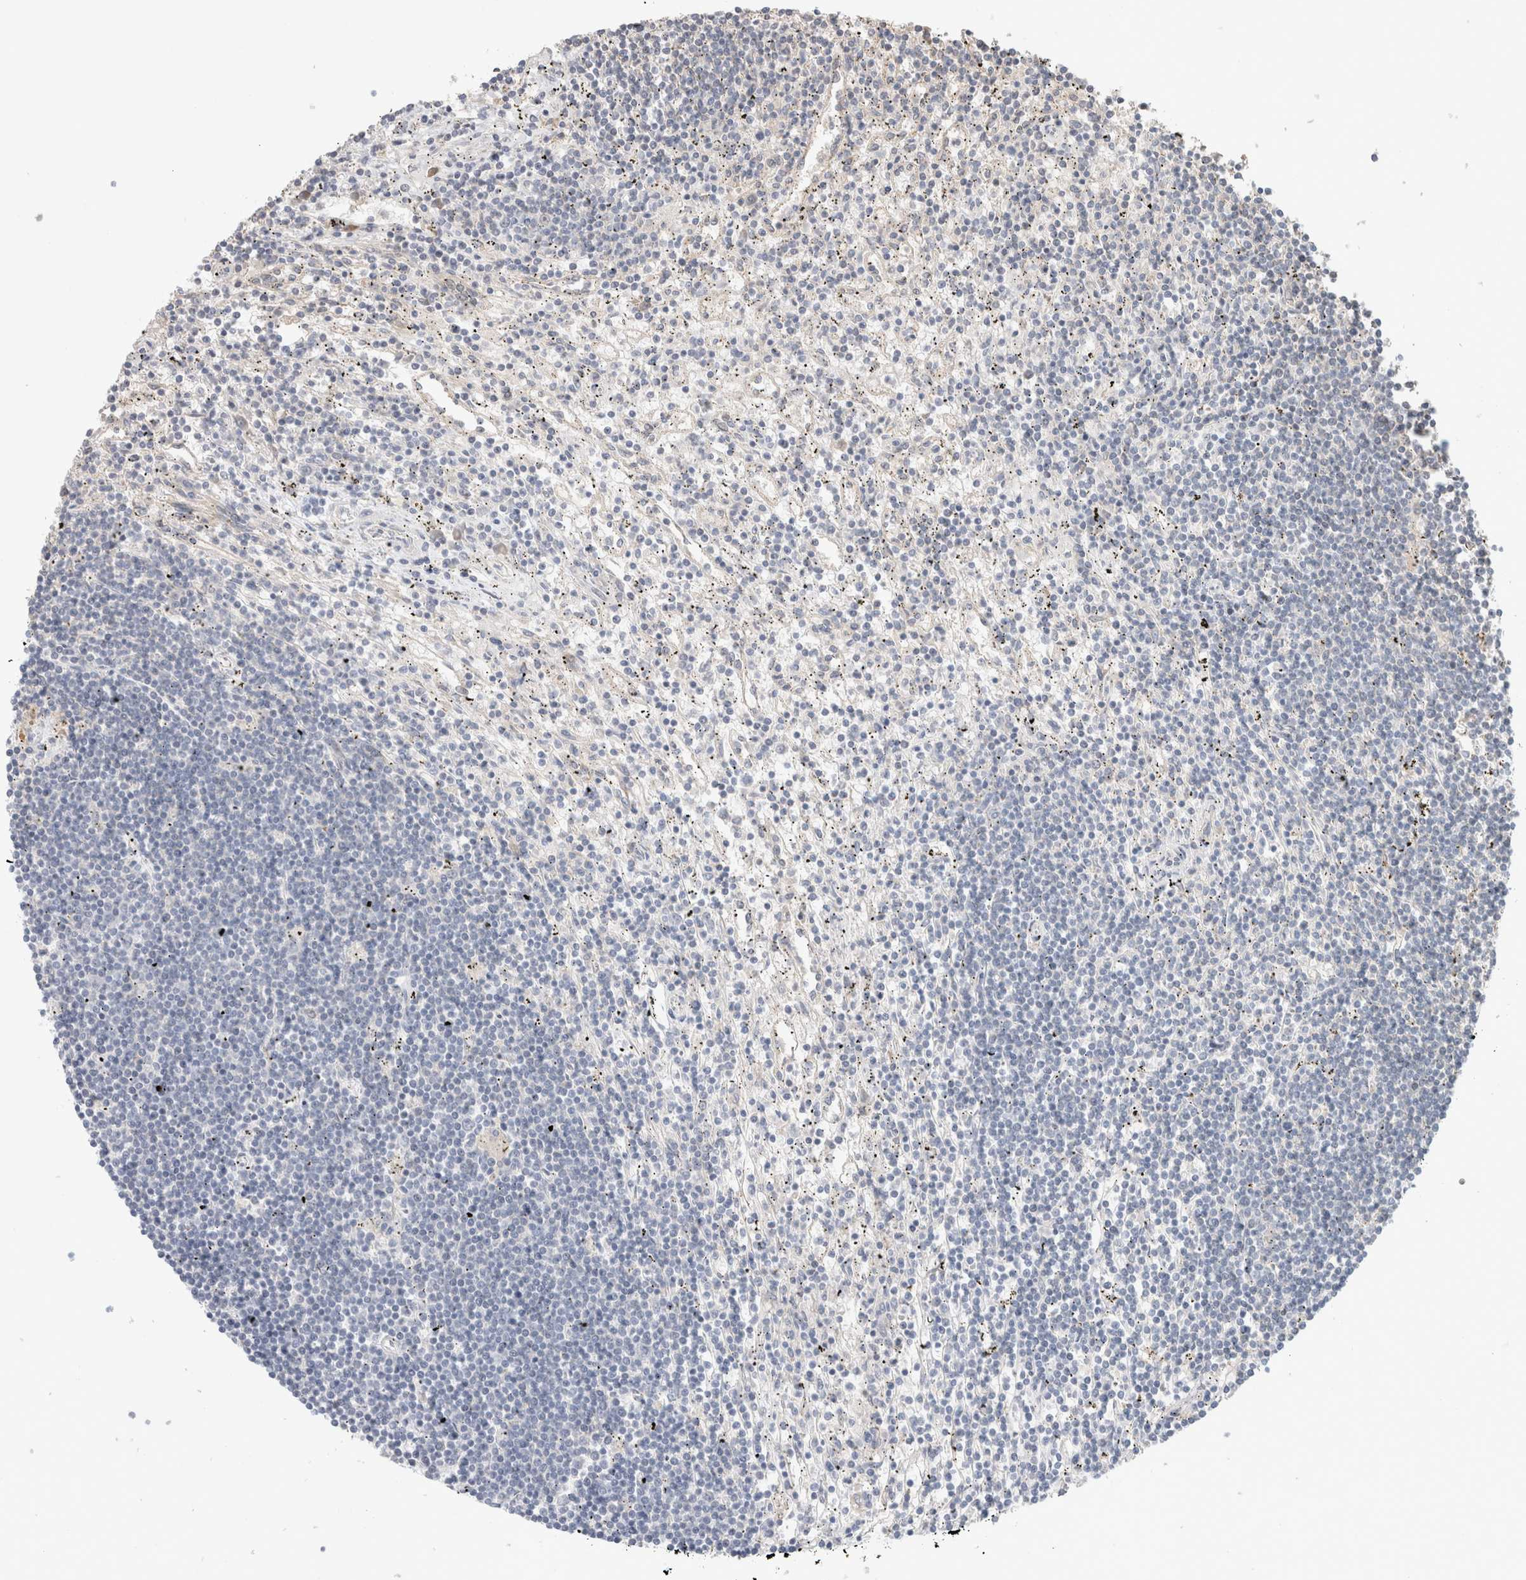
{"staining": {"intensity": "negative", "quantity": "none", "location": "none"}, "tissue": "lymphoma", "cell_type": "Tumor cells", "image_type": "cancer", "snomed": [{"axis": "morphology", "description": "Malignant lymphoma, non-Hodgkin's type, Low grade"}, {"axis": "topography", "description": "Spleen"}], "caption": "Tumor cells show no significant protein positivity in lymphoma.", "gene": "SYDE2", "patient": {"sex": "male", "age": 76}}